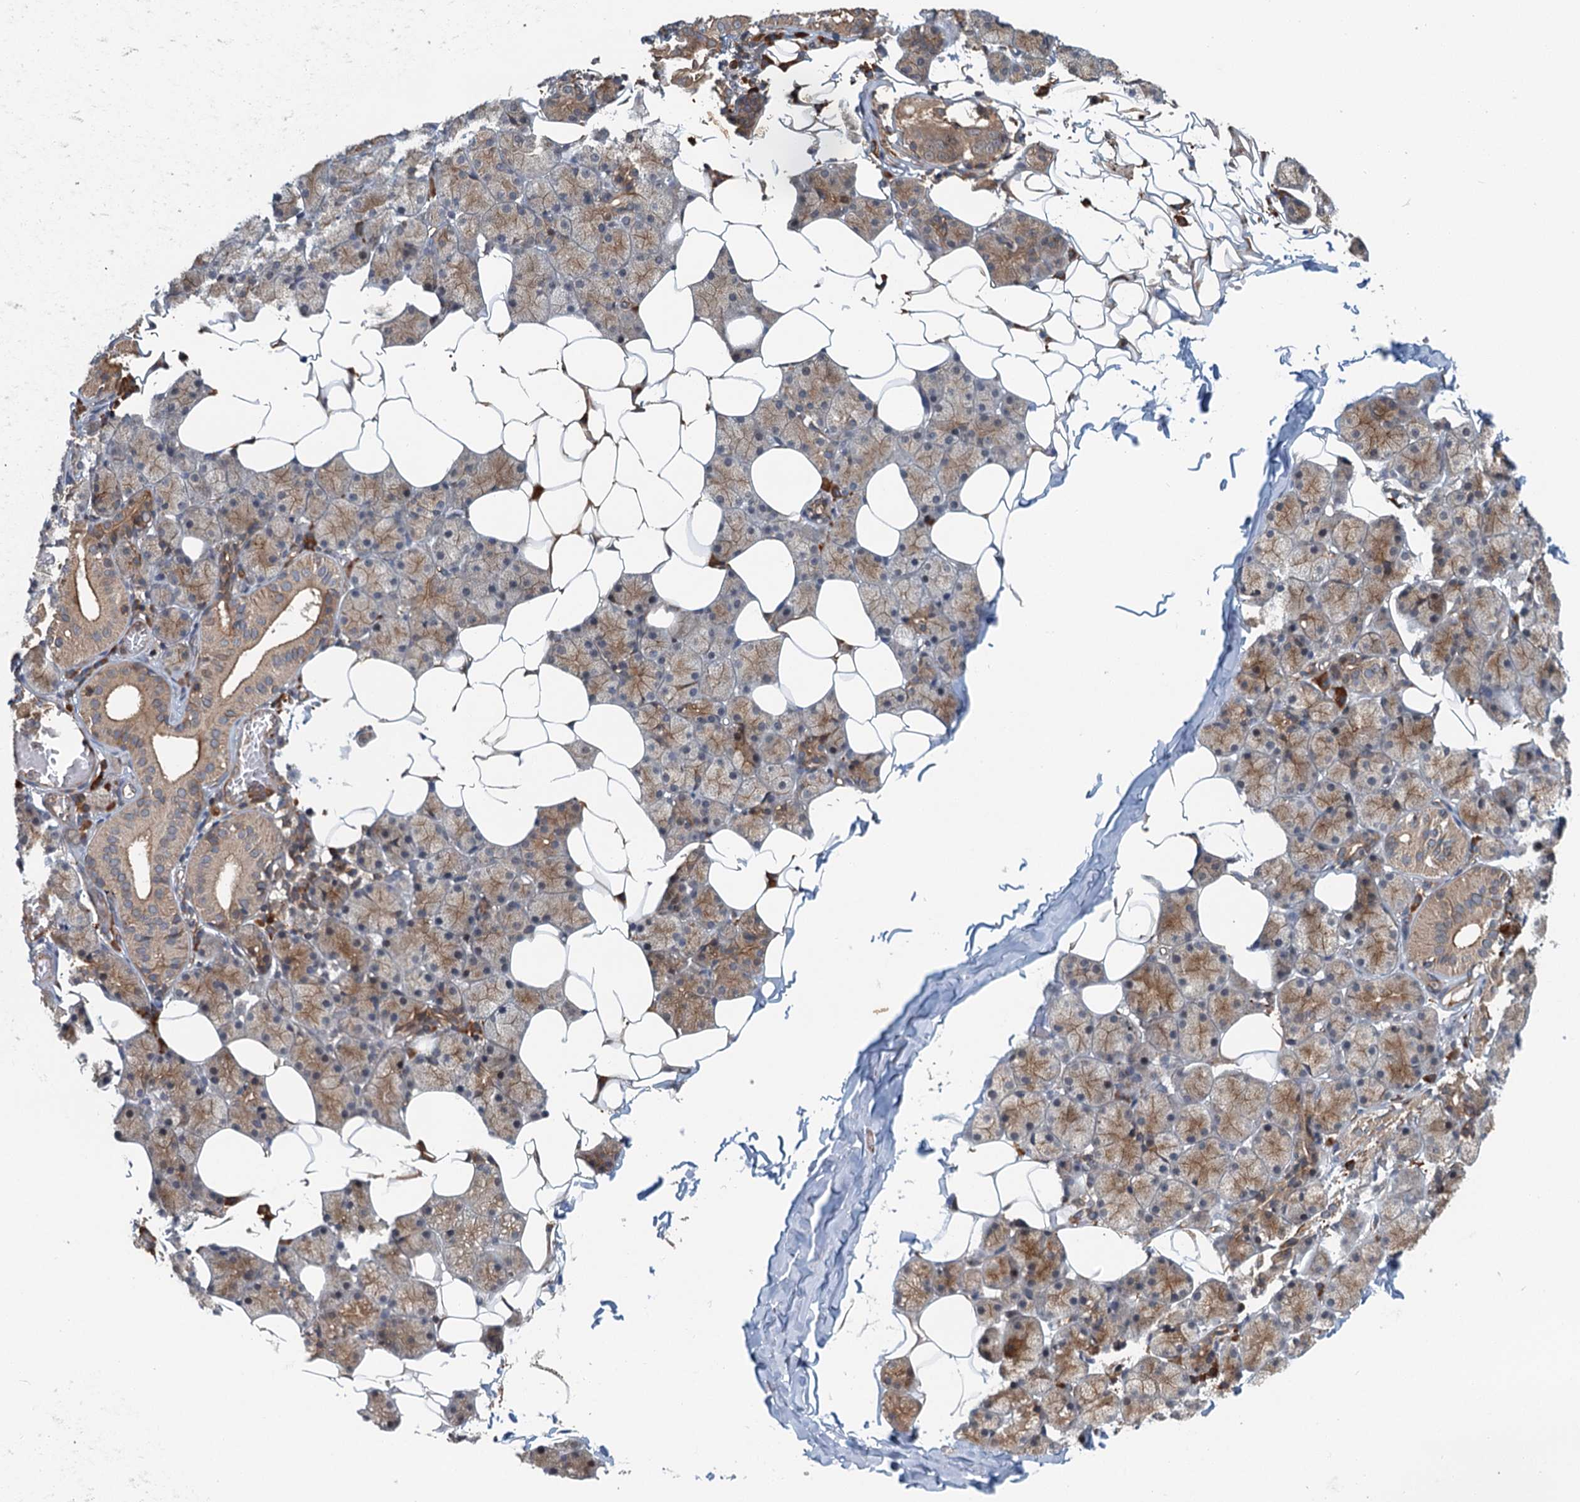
{"staining": {"intensity": "strong", "quantity": "25%-75%", "location": "cytoplasmic/membranous"}, "tissue": "salivary gland", "cell_type": "Glandular cells", "image_type": "normal", "snomed": [{"axis": "morphology", "description": "Normal tissue, NOS"}, {"axis": "topography", "description": "Salivary gland"}], "caption": "Salivary gland stained with immunohistochemistry (IHC) exhibits strong cytoplasmic/membranous expression in about 25%-75% of glandular cells.", "gene": "ZNF527", "patient": {"sex": "female", "age": 33}}